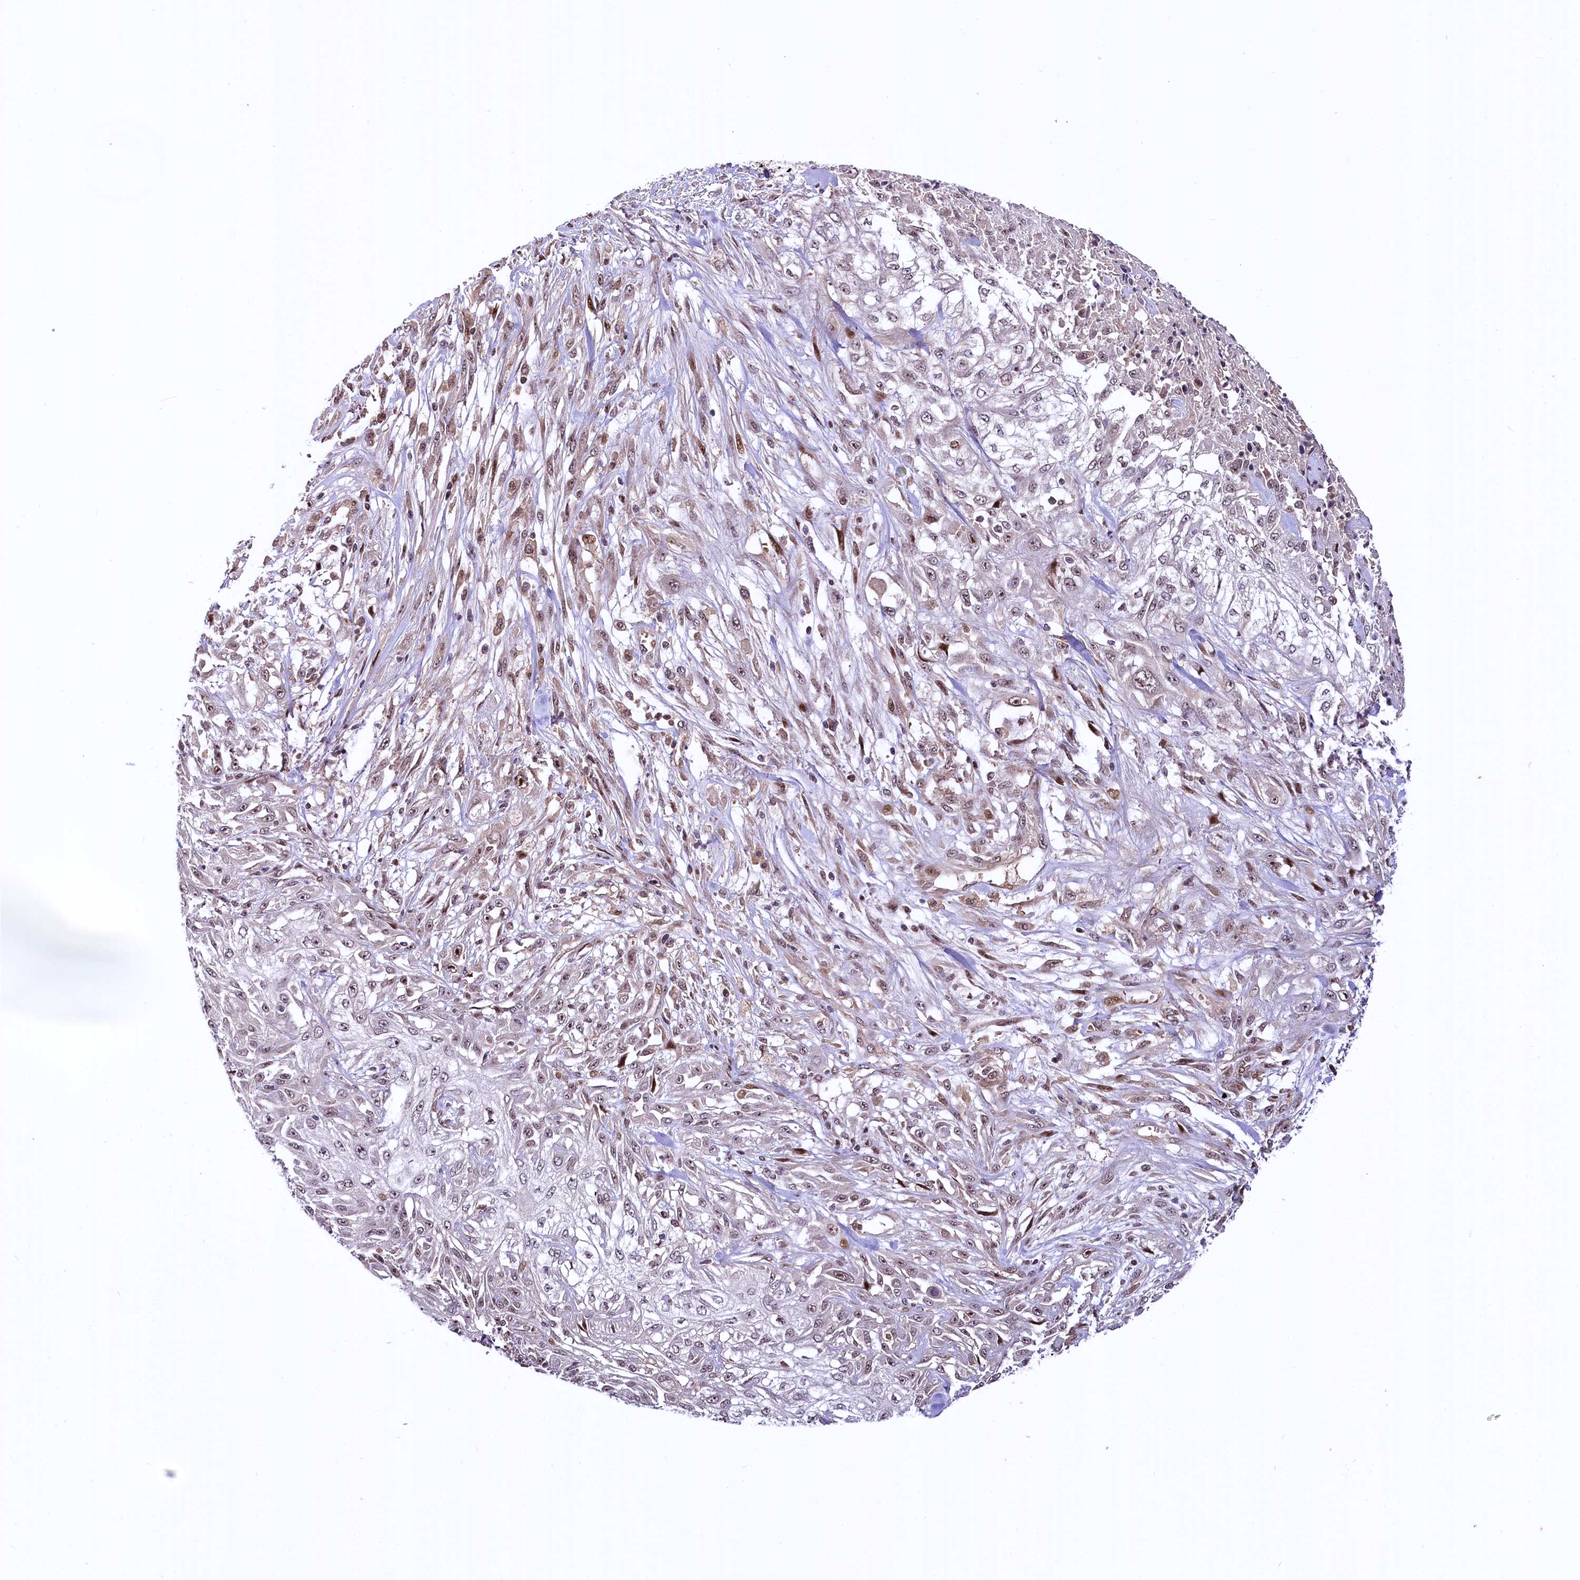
{"staining": {"intensity": "weak", "quantity": "<25%", "location": "nuclear"}, "tissue": "skin cancer", "cell_type": "Tumor cells", "image_type": "cancer", "snomed": [{"axis": "morphology", "description": "Squamous cell carcinoma, NOS"}, {"axis": "morphology", "description": "Squamous cell carcinoma, metastatic, NOS"}, {"axis": "topography", "description": "Skin"}, {"axis": "topography", "description": "Lymph node"}], "caption": "The immunohistochemistry (IHC) histopathology image has no significant positivity in tumor cells of skin cancer (metastatic squamous cell carcinoma) tissue. Brightfield microscopy of immunohistochemistry (IHC) stained with DAB (brown) and hematoxylin (blue), captured at high magnification.", "gene": "N4BP2L1", "patient": {"sex": "male", "age": 75}}